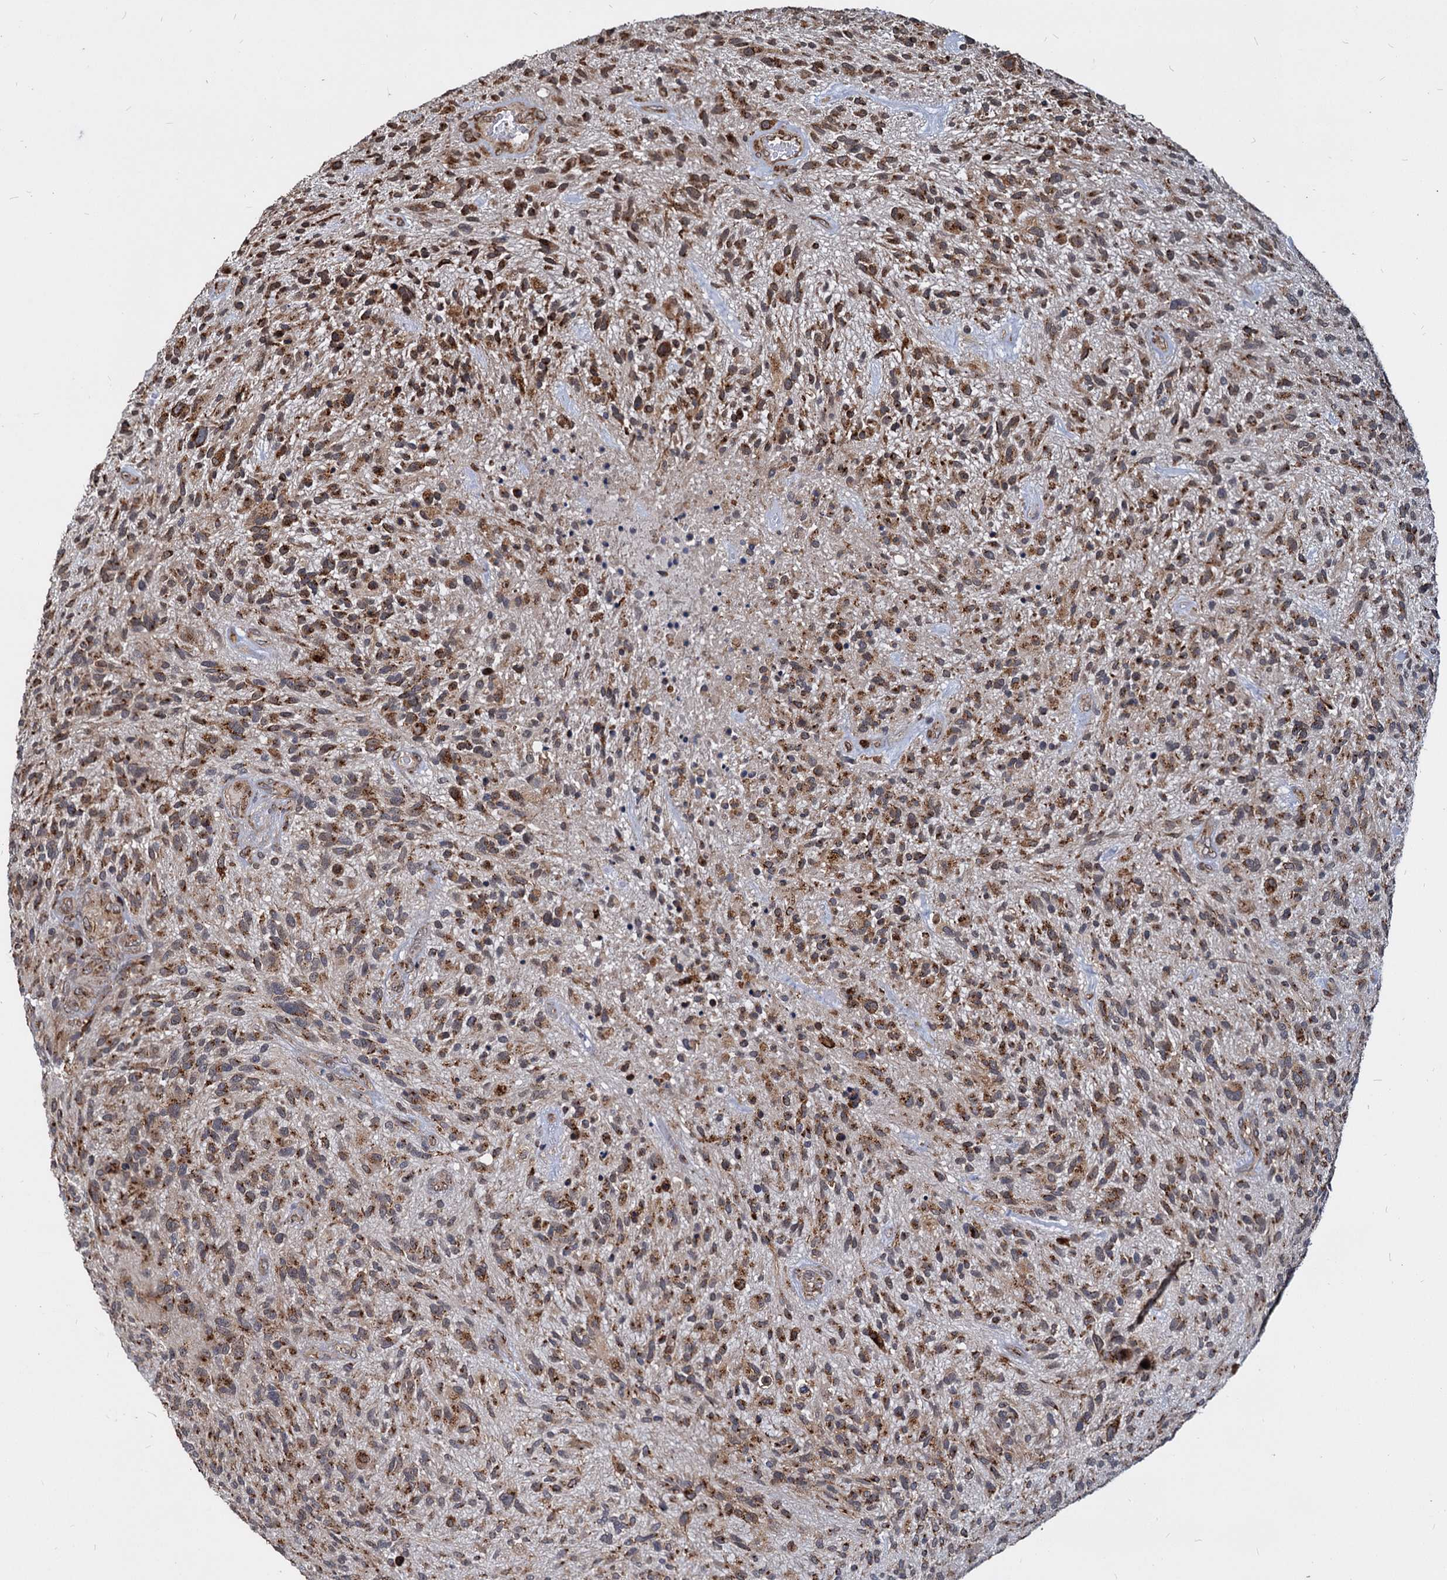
{"staining": {"intensity": "moderate", "quantity": ">75%", "location": "cytoplasmic/membranous"}, "tissue": "glioma", "cell_type": "Tumor cells", "image_type": "cancer", "snomed": [{"axis": "morphology", "description": "Glioma, malignant, High grade"}, {"axis": "topography", "description": "Brain"}], "caption": "Tumor cells display moderate cytoplasmic/membranous expression in about >75% of cells in high-grade glioma (malignant). The protein of interest is shown in brown color, while the nuclei are stained blue.", "gene": "SAAL1", "patient": {"sex": "male", "age": 47}}